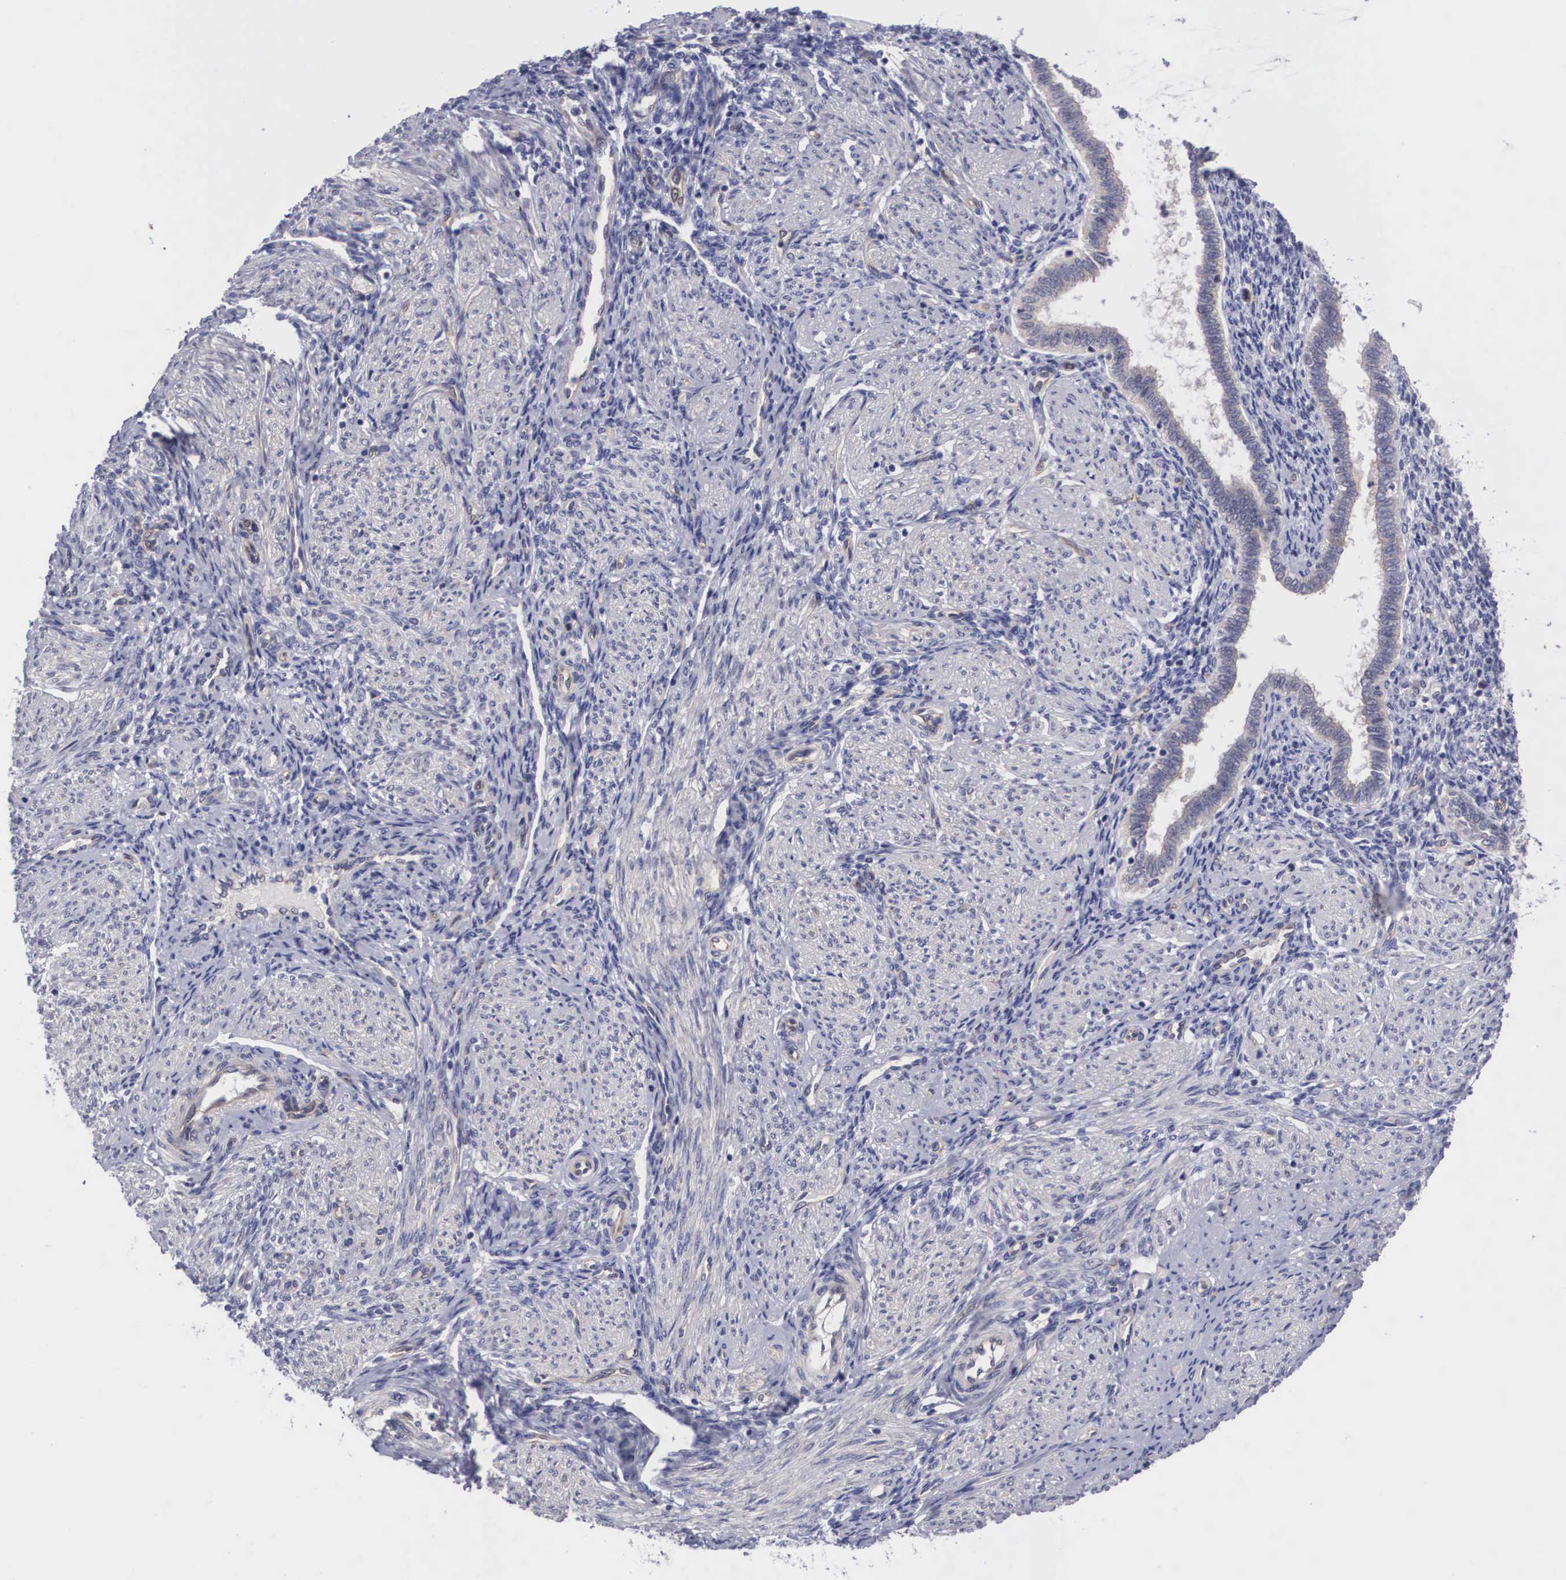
{"staining": {"intensity": "negative", "quantity": "none", "location": "none"}, "tissue": "endometrium", "cell_type": "Cells in endometrial stroma", "image_type": "normal", "snomed": [{"axis": "morphology", "description": "Normal tissue, NOS"}, {"axis": "topography", "description": "Endometrium"}], "caption": "This photomicrograph is of normal endometrium stained with immunohistochemistry to label a protein in brown with the nuclei are counter-stained blue. There is no expression in cells in endometrial stroma.", "gene": "MAST4", "patient": {"sex": "female", "age": 36}}